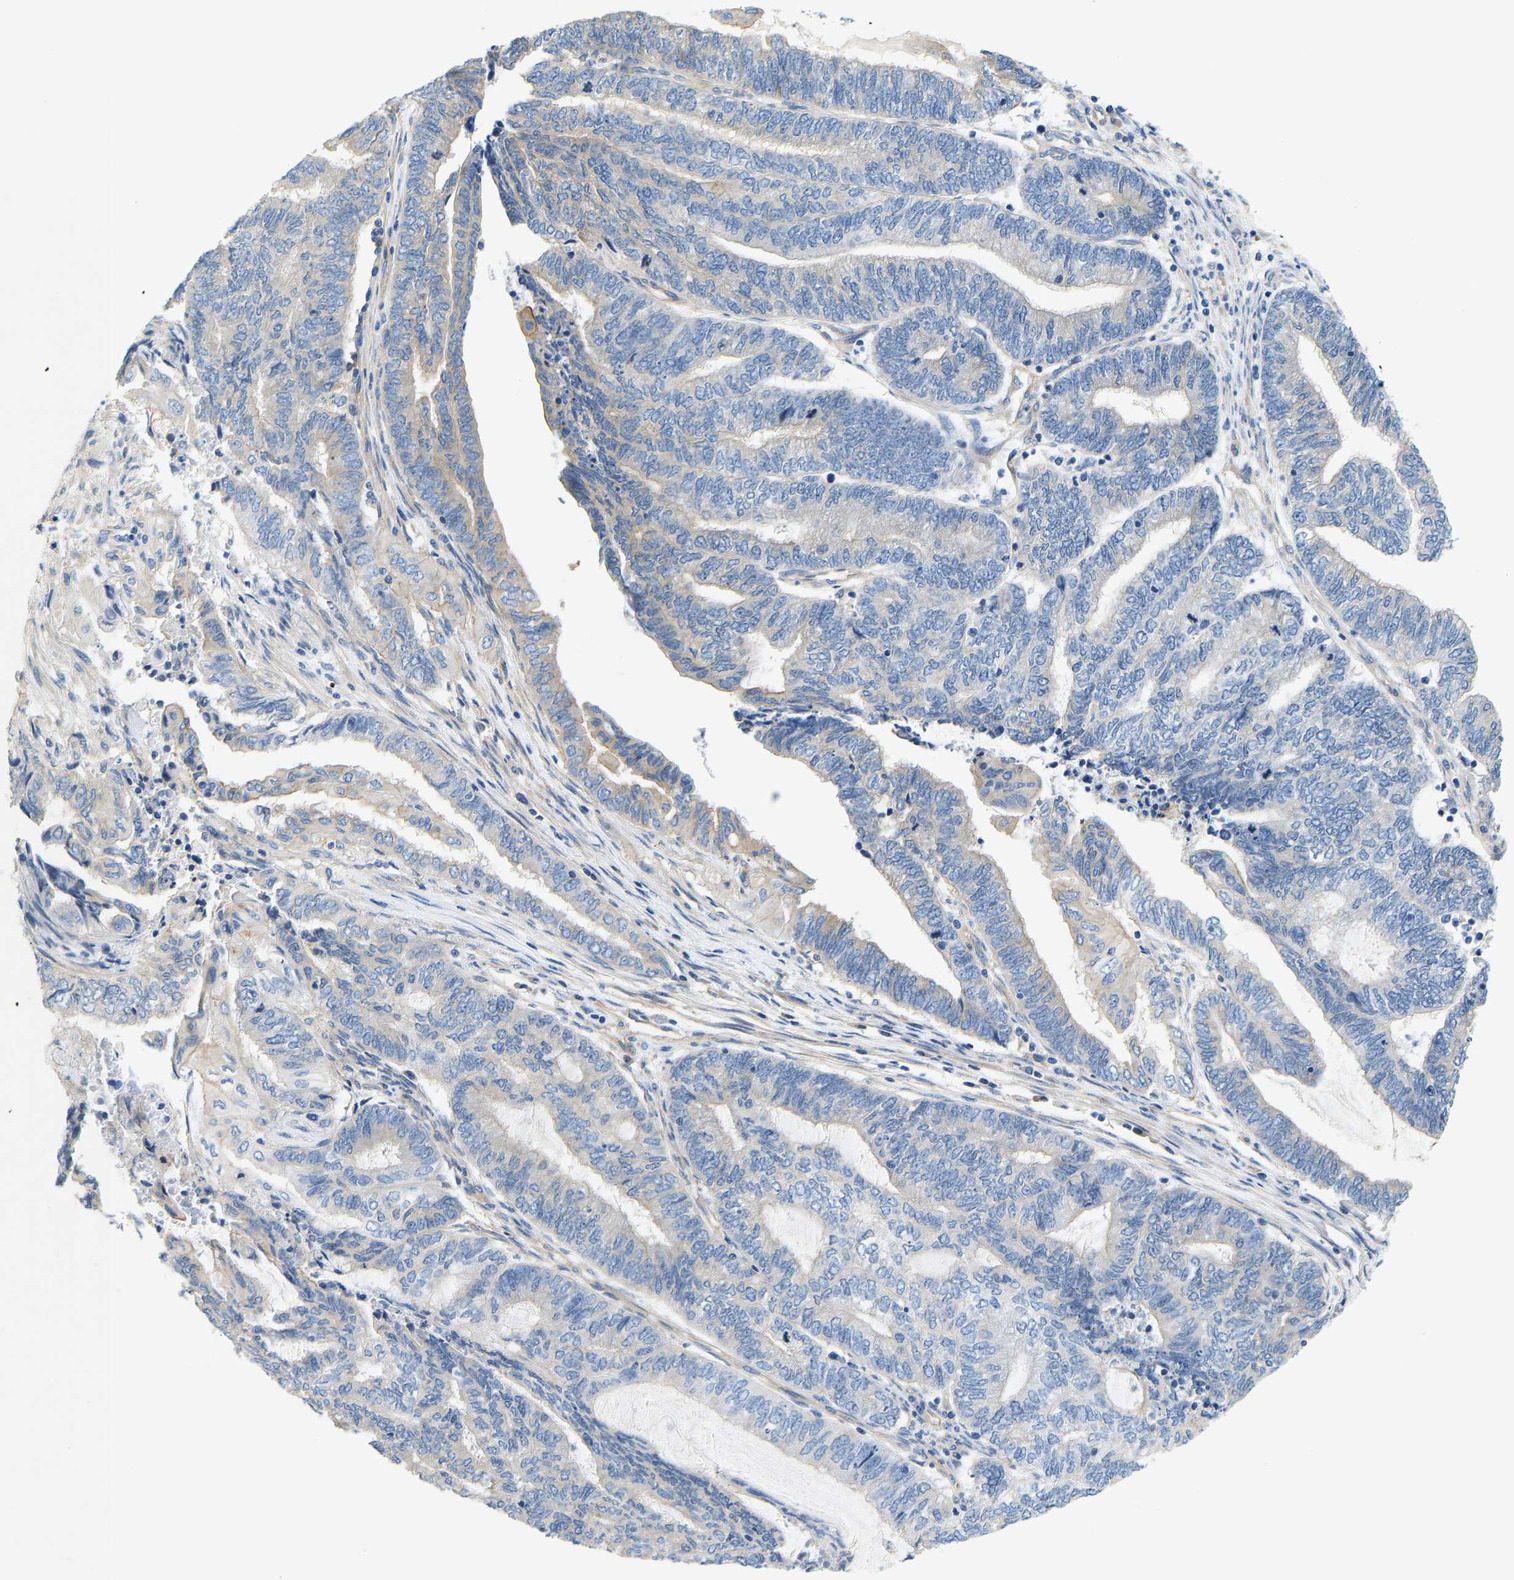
{"staining": {"intensity": "negative", "quantity": "none", "location": "none"}, "tissue": "endometrial cancer", "cell_type": "Tumor cells", "image_type": "cancer", "snomed": [{"axis": "morphology", "description": "Adenocarcinoma, NOS"}, {"axis": "topography", "description": "Uterus"}, {"axis": "topography", "description": "Endometrium"}], "caption": "Endometrial cancer (adenocarcinoma) was stained to show a protein in brown. There is no significant expression in tumor cells.", "gene": "CHAD", "patient": {"sex": "female", "age": 70}}